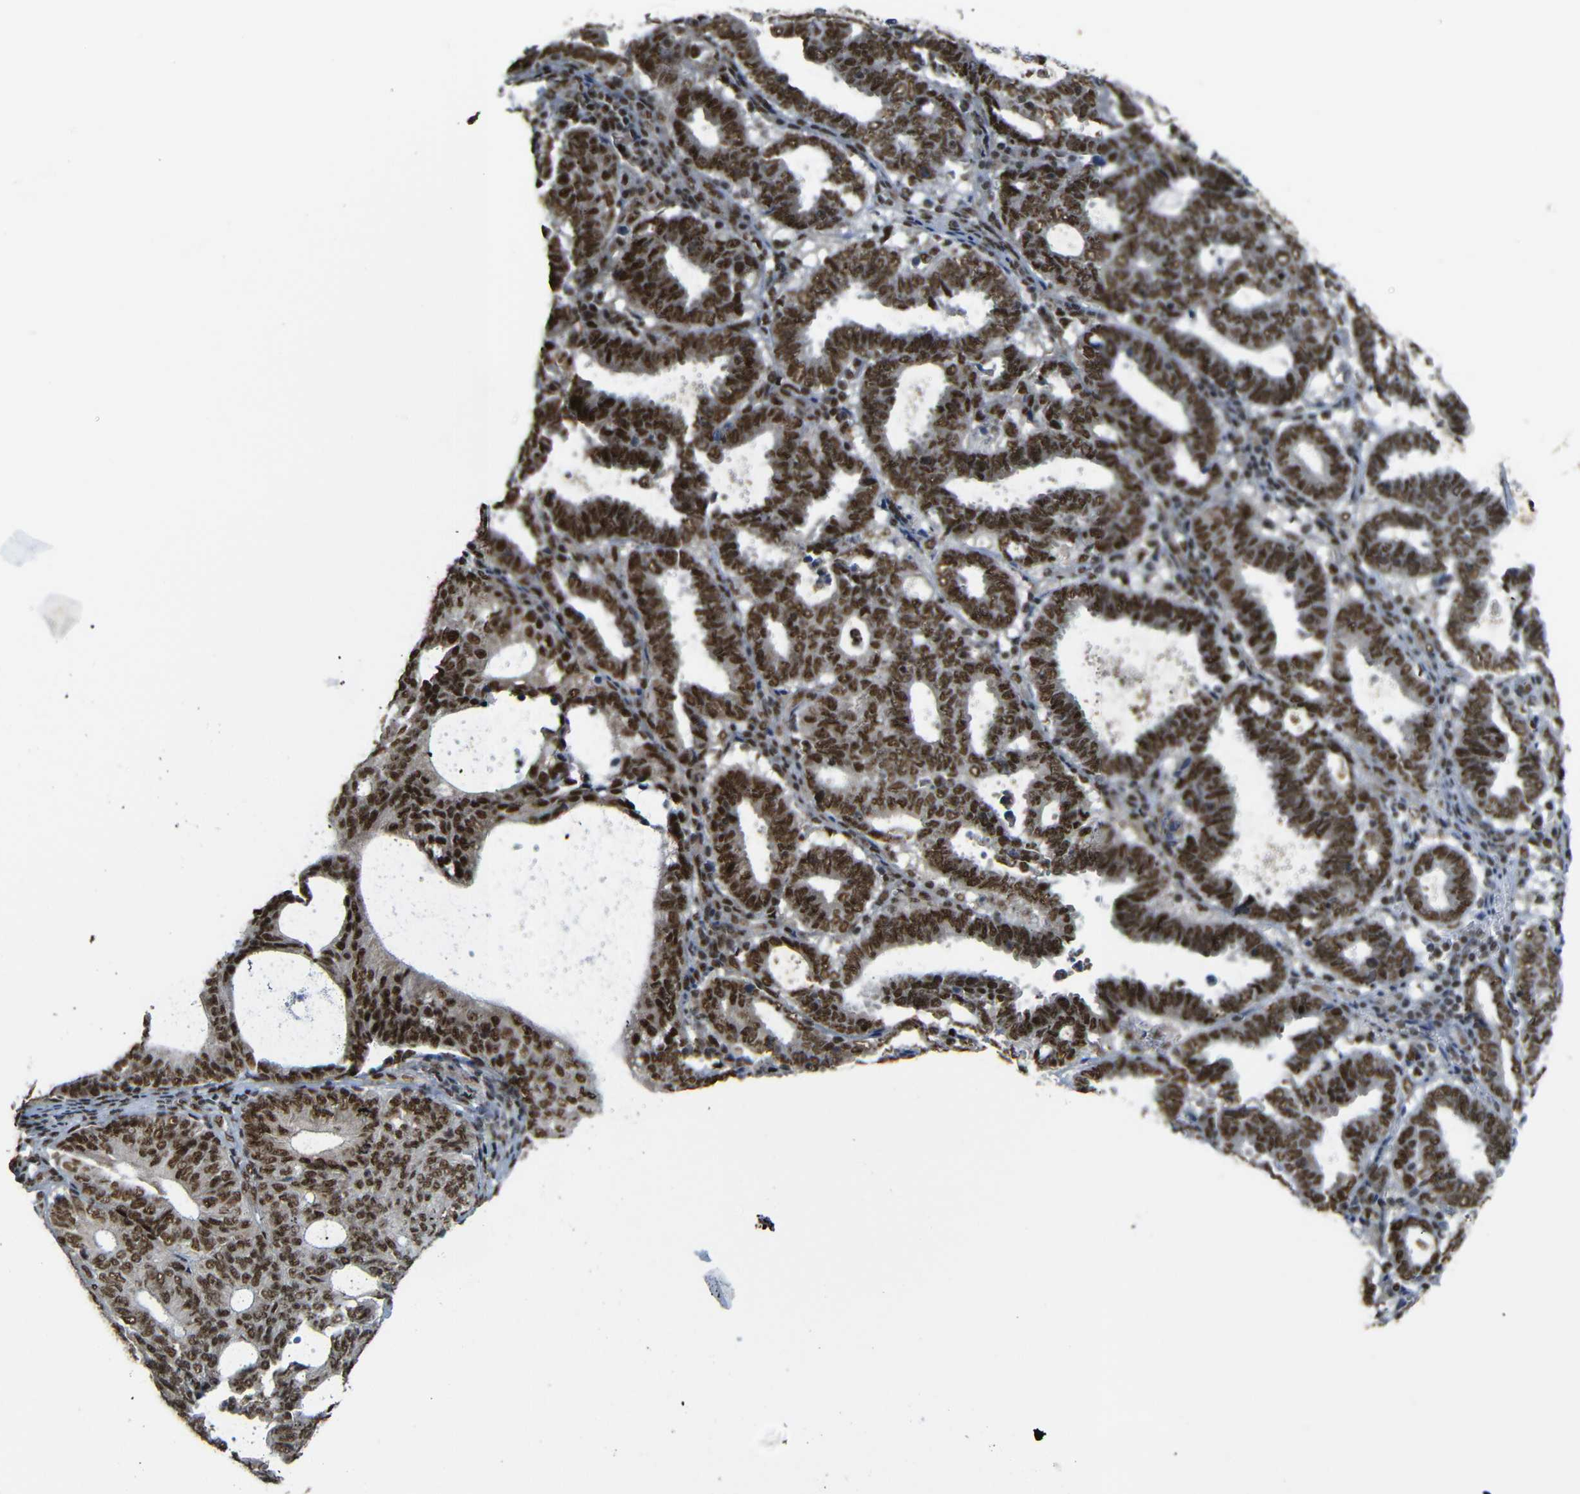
{"staining": {"intensity": "strong", "quantity": ">75%", "location": "cytoplasmic/membranous,nuclear"}, "tissue": "endometrial cancer", "cell_type": "Tumor cells", "image_type": "cancer", "snomed": [{"axis": "morphology", "description": "Adenocarcinoma, NOS"}, {"axis": "topography", "description": "Uterus"}], "caption": "Immunohistochemical staining of endometrial cancer (adenocarcinoma) displays high levels of strong cytoplasmic/membranous and nuclear protein staining in approximately >75% of tumor cells.", "gene": "TCF7L2", "patient": {"sex": "female", "age": 83}}